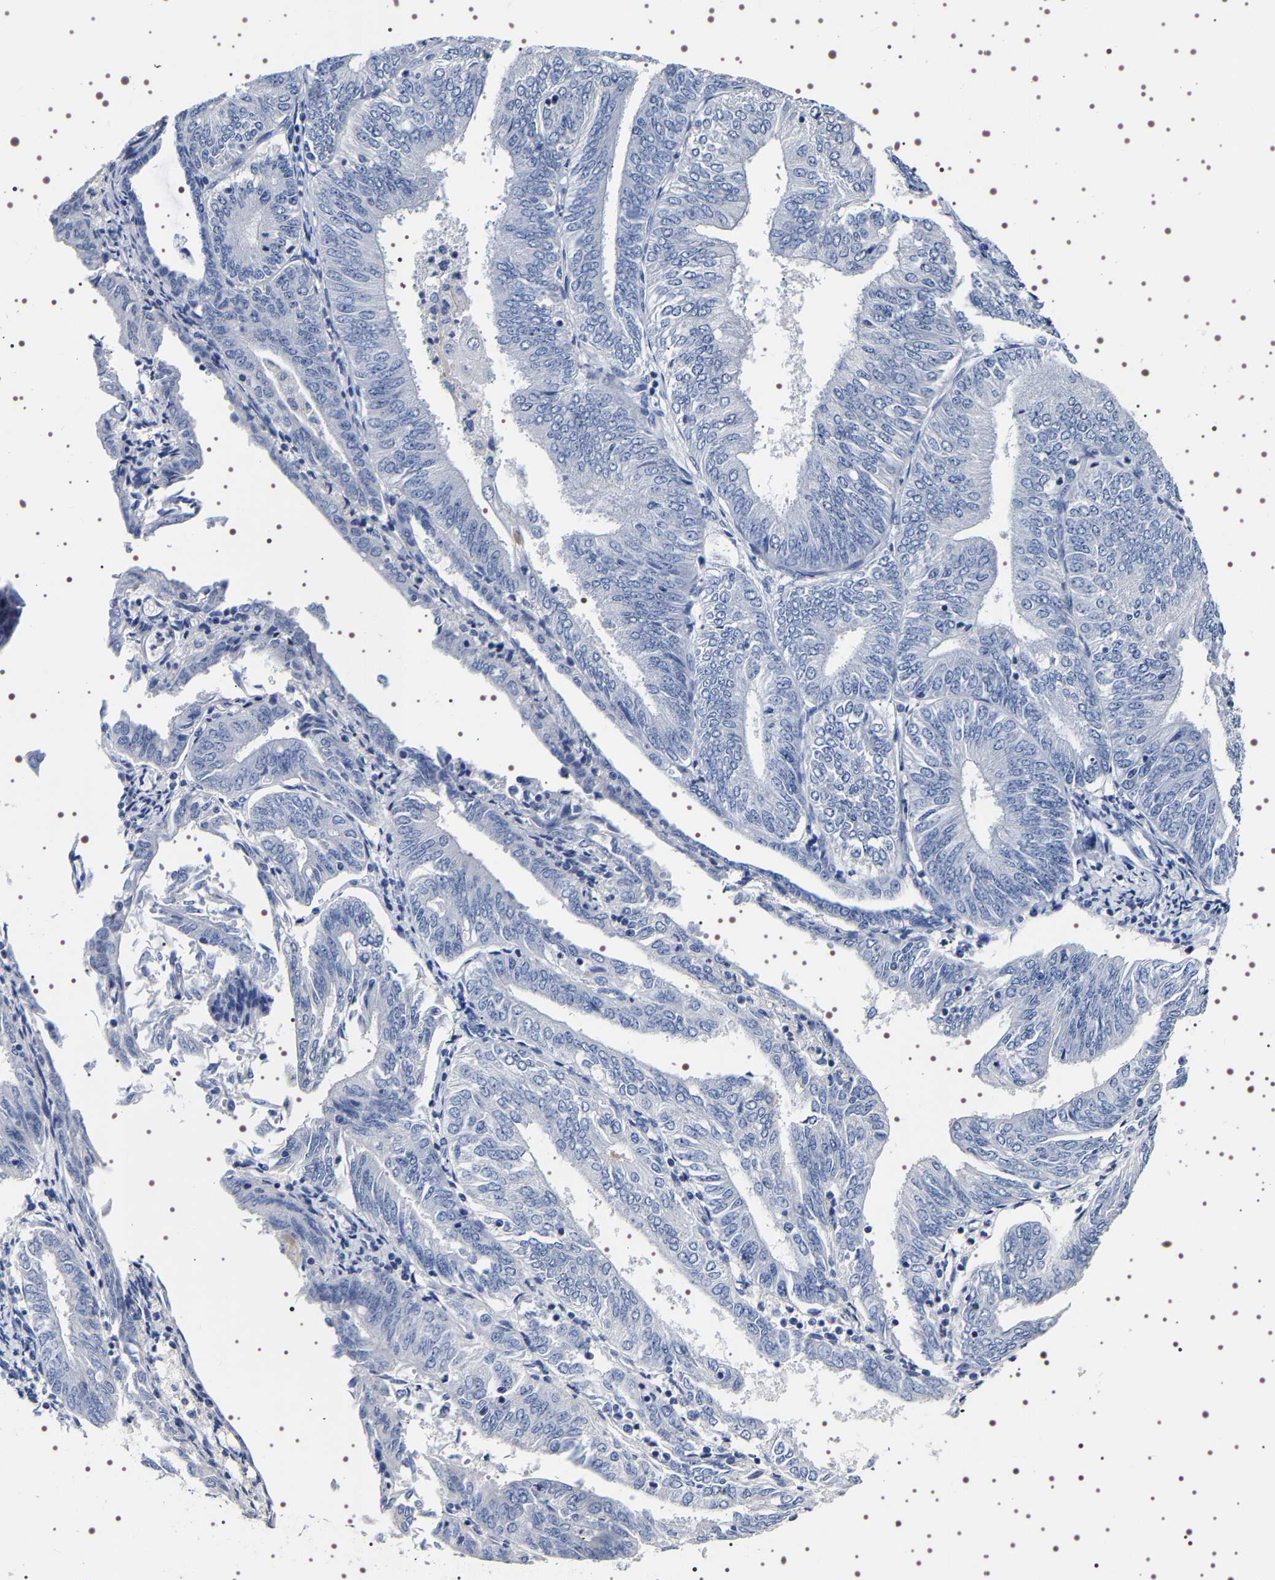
{"staining": {"intensity": "negative", "quantity": "none", "location": "none"}, "tissue": "endometrial cancer", "cell_type": "Tumor cells", "image_type": "cancer", "snomed": [{"axis": "morphology", "description": "Adenocarcinoma, NOS"}, {"axis": "topography", "description": "Endometrium"}], "caption": "Immunohistochemistry histopathology image of neoplastic tissue: human endometrial cancer (adenocarcinoma) stained with DAB (3,3'-diaminobenzidine) shows no significant protein expression in tumor cells.", "gene": "UBQLN3", "patient": {"sex": "female", "age": 58}}